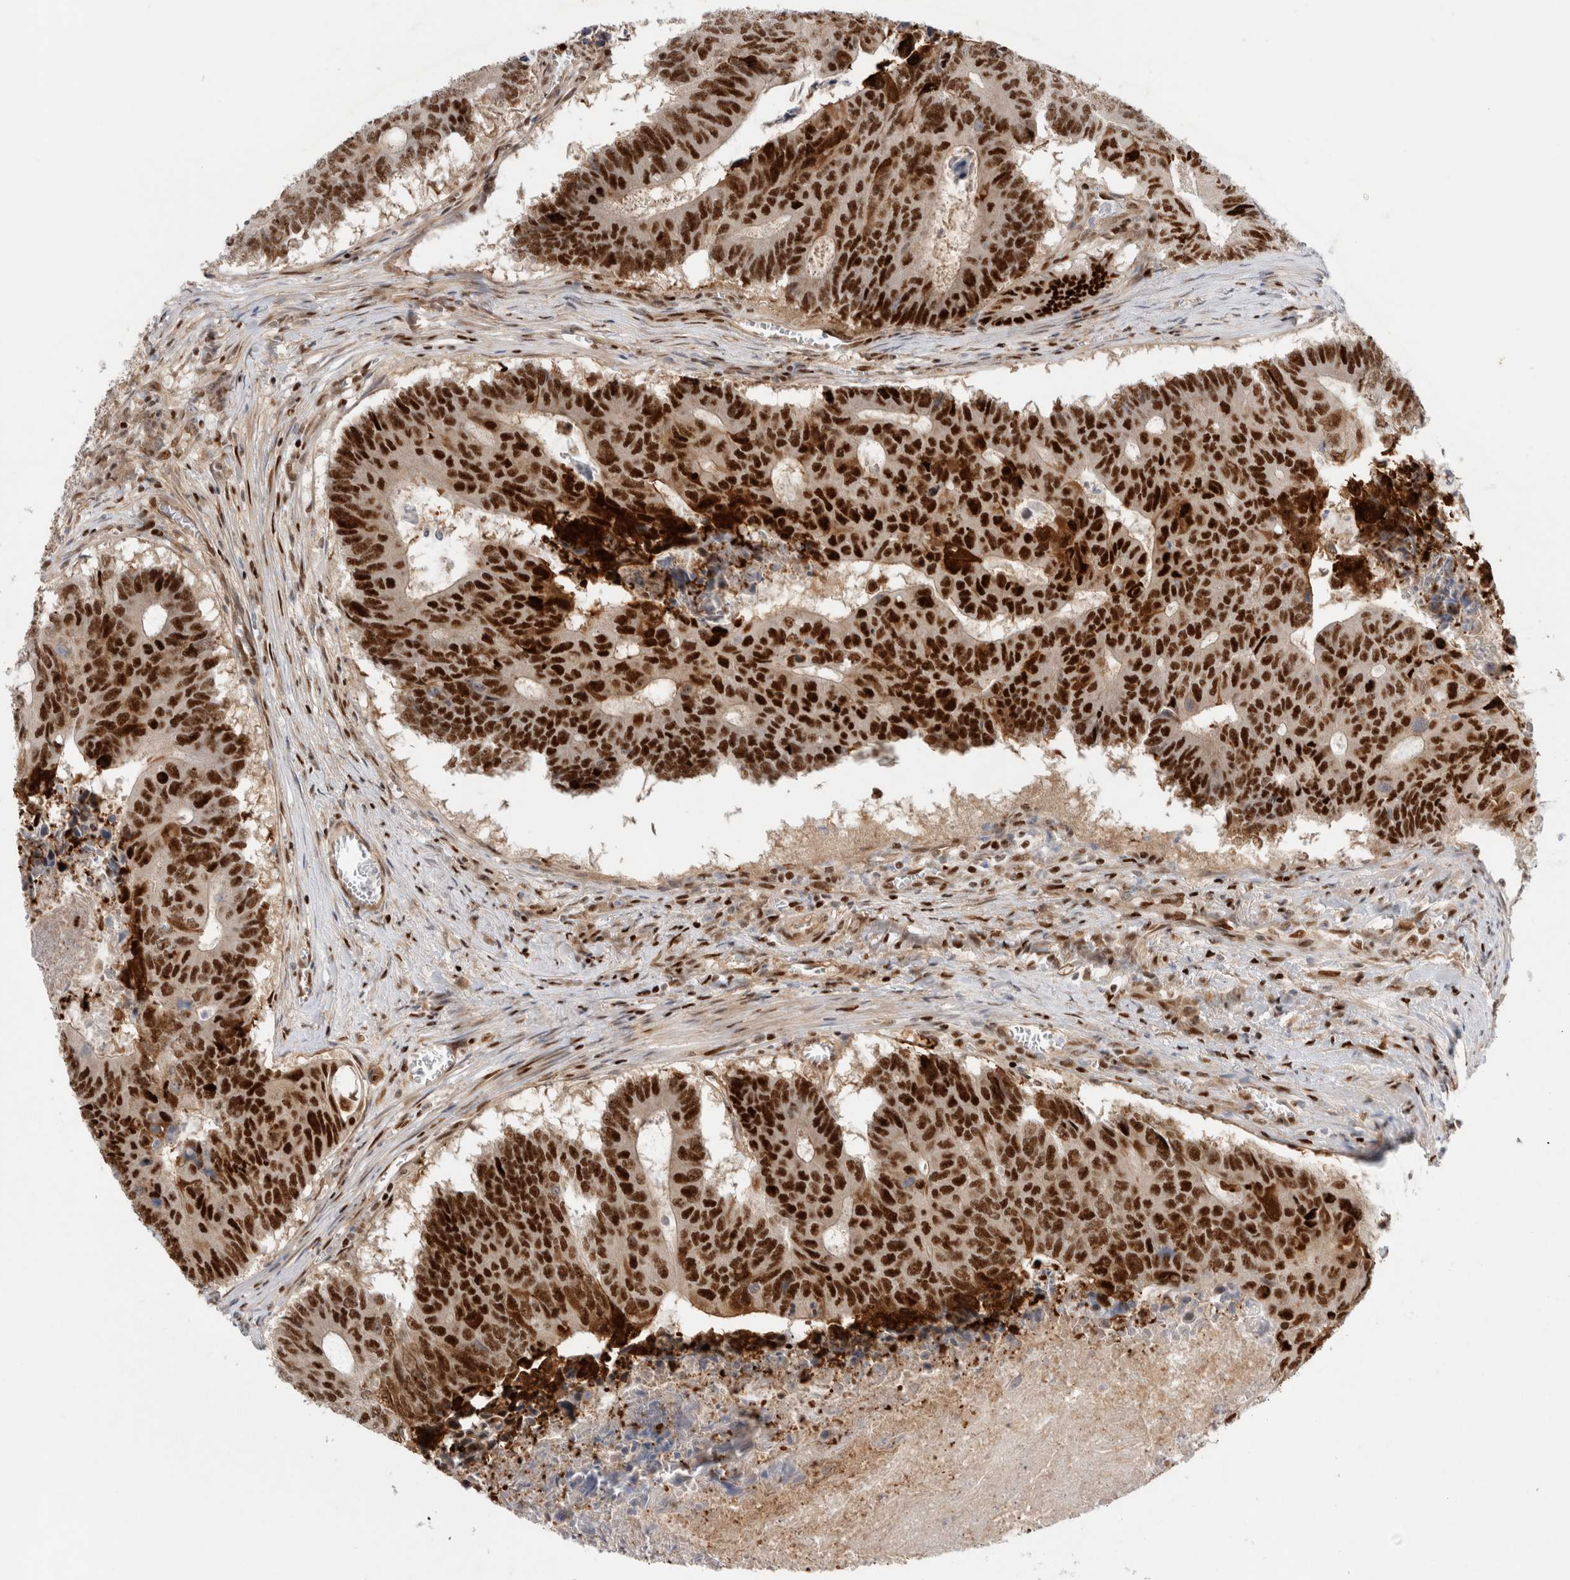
{"staining": {"intensity": "strong", "quantity": ">75%", "location": "nuclear"}, "tissue": "colorectal cancer", "cell_type": "Tumor cells", "image_type": "cancer", "snomed": [{"axis": "morphology", "description": "Adenocarcinoma, NOS"}, {"axis": "topography", "description": "Colon"}], "caption": "Immunohistochemistry (IHC) (DAB (3,3'-diaminobenzidine)) staining of colorectal adenocarcinoma reveals strong nuclear protein positivity in about >75% of tumor cells.", "gene": "TCF4", "patient": {"sex": "male", "age": 87}}